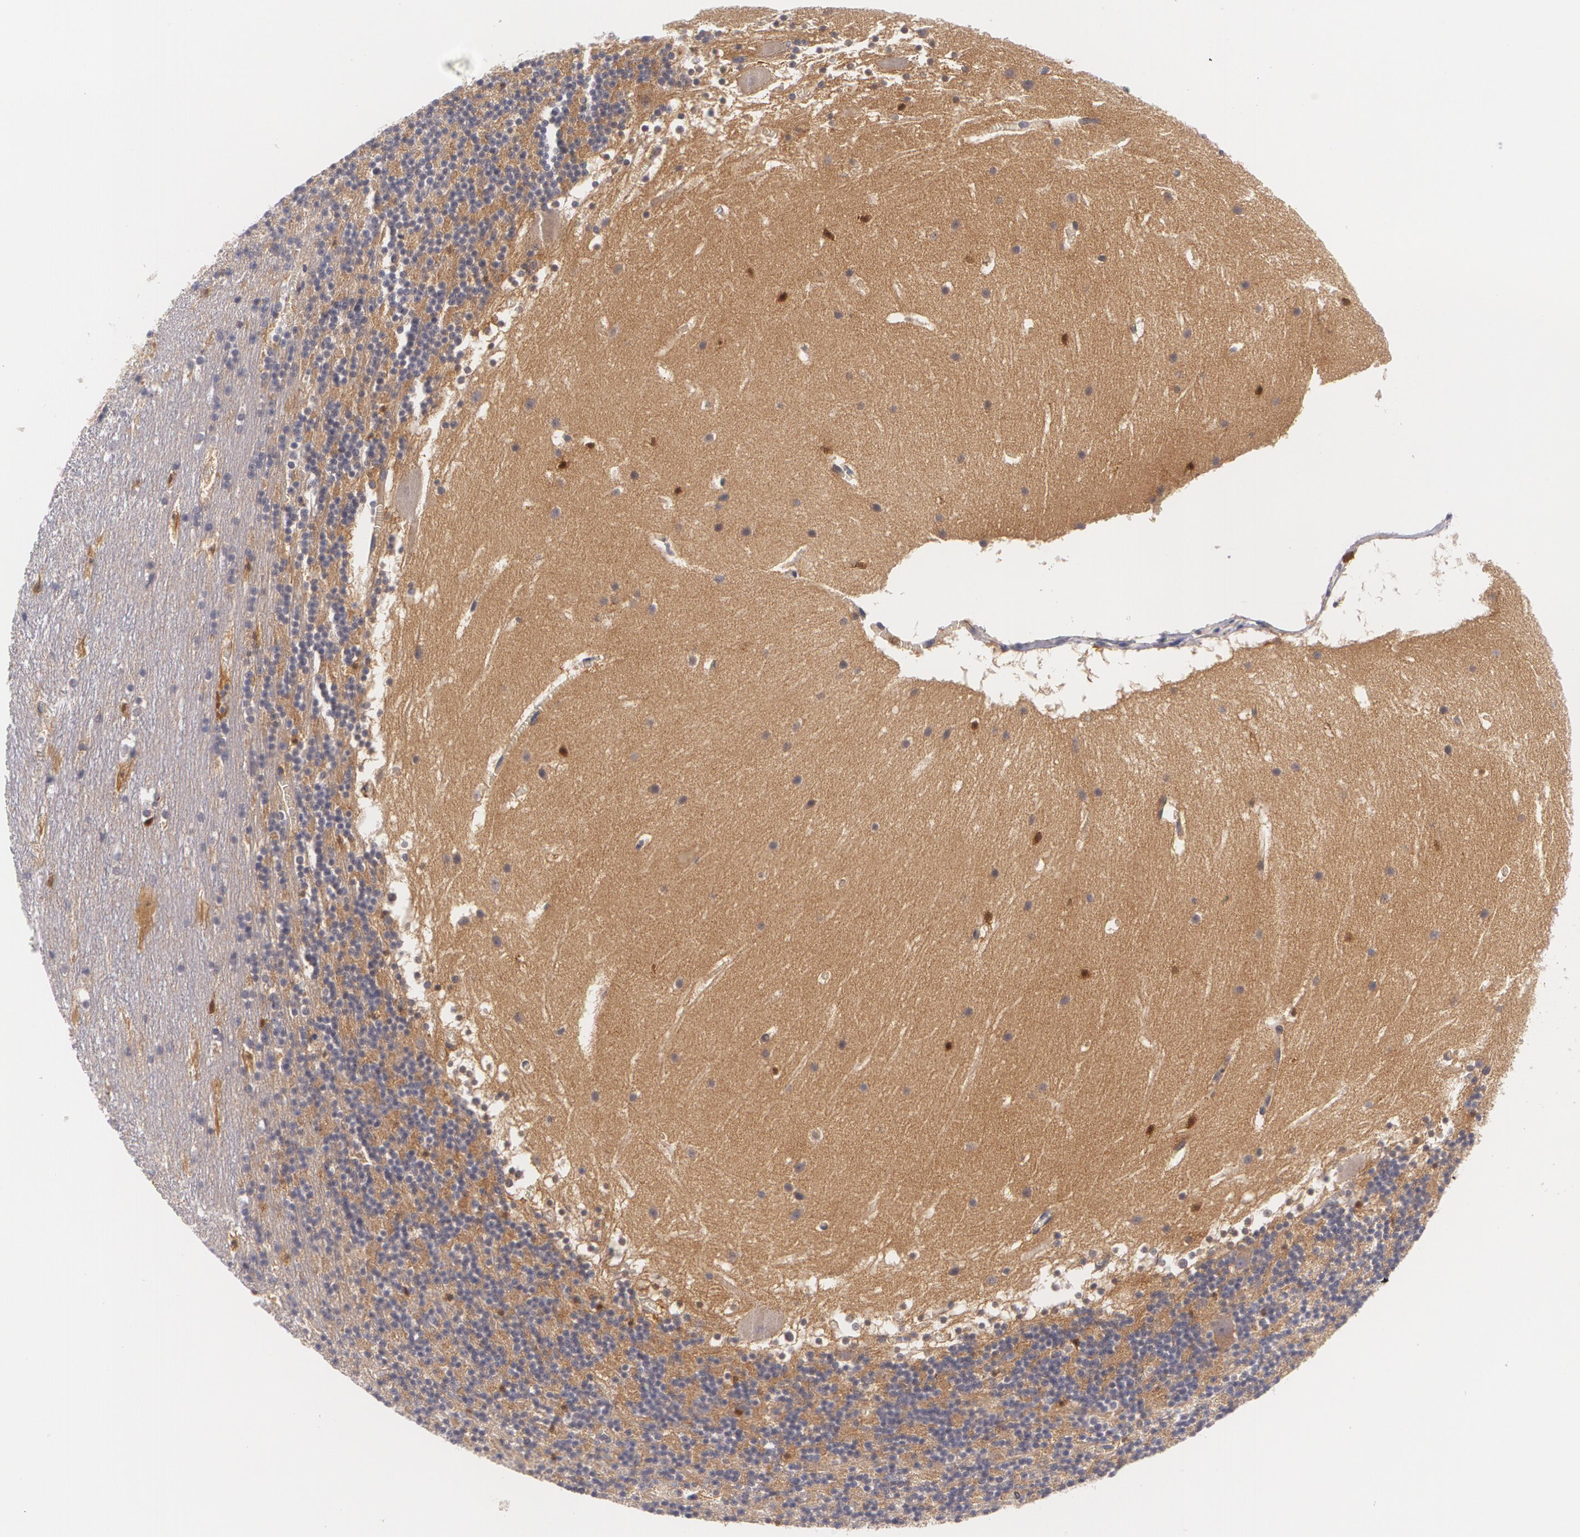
{"staining": {"intensity": "moderate", "quantity": ">75%", "location": "cytoplasmic/membranous"}, "tissue": "cerebellum", "cell_type": "Cells in granular layer", "image_type": "normal", "snomed": [{"axis": "morphology", "description": "Normal tissue, NOS"}, {"axis": "topography", "description": "Cerebellum"}], "caption": "Protein positivity by immunohistochemistry (IHC) demonstrates moderate cytoplasmic/membranous expression in approximately >75% of cells in granular layer in unremarkable cerebellum. (Stains: DAB in brown, nuclei in blue, Microscopy: brightfield microscopy at high magnification).", "gene": "CASK", "patient": {"sex": "male", "age": 45}}